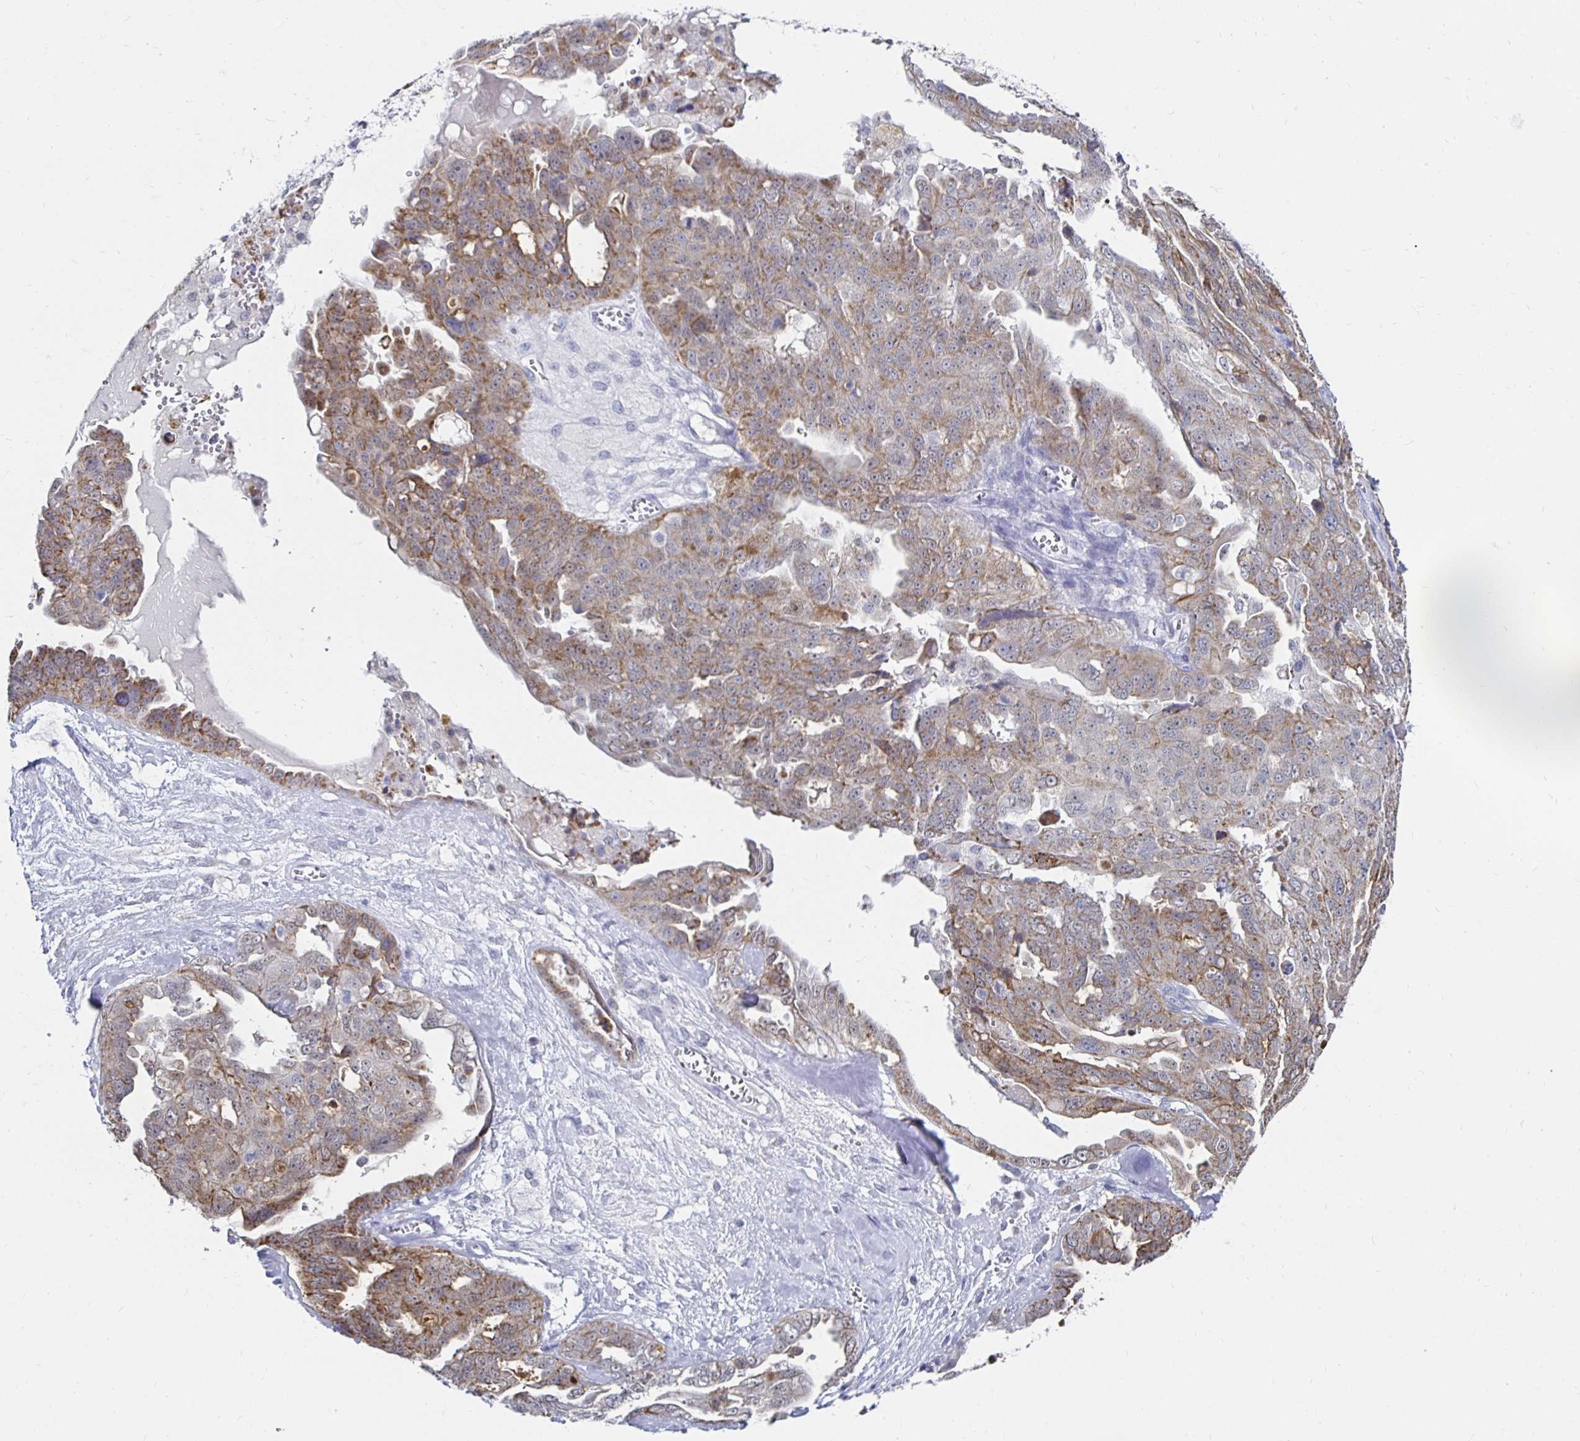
{"staining": {"intensity": "moderate", "quantity": ">75%", "location": "cytoplasmic/membranous"}, "tissue": "ovarian cancer", "cell_type": "Tumor cells", "image_type": "cancer", "snomed": [{"axis": "morphology", "description": "Carcinoma, endometroid"}, {"axis": "topography", "description": "Ovary"}], "caption": "The histopathology image shows staining of ovarian cancer (endometroid carcinoma), revealing moderate cytoplasmic/membranous protein expression (brown color) within tumor cells. (DAB (3,3'-diaminobenzidine) IHC with brightfield microscopy, high magnification).", "gene": "NOCT", "patient": {"sex": "female", "age": 70}}